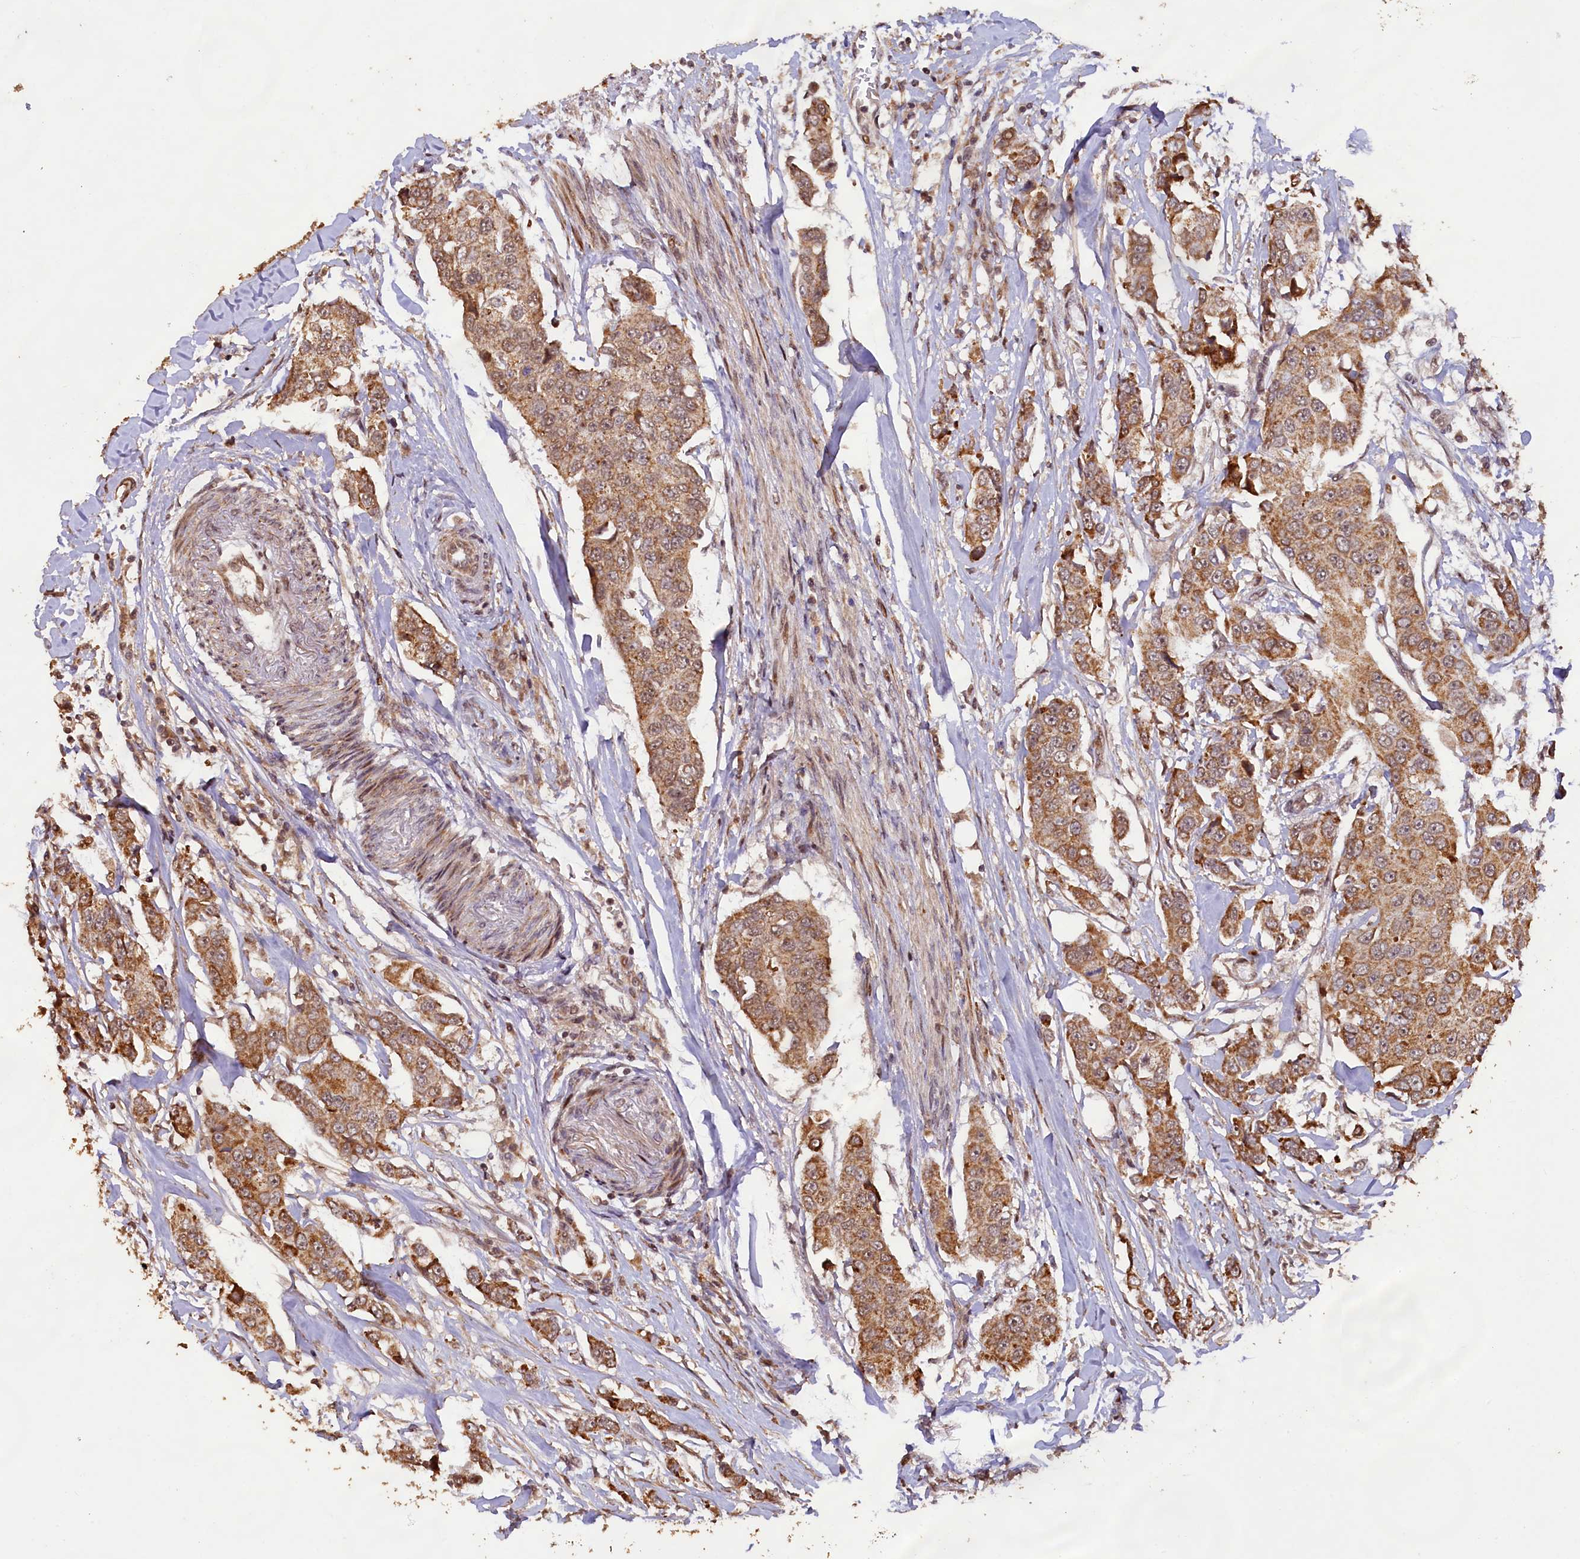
{"staining": {"intensity": "moderate", "quantity": ">75%", "location": "cytoplasmic/membranous,nuclear"}, "tissue": "breast cancer", "cell_type": "Tumor cells", "image_type": "cancer", "snomed": [{"axis": "morphology", "description": "Duct carcinoma"}, {"axis": "topography", "description": "Breast"}], "caption": "Brown immunohistochemical staining in human invasive ductal carcinoma (breast) exhibits moderate cytoplasmic/membranous and nuclear staining in approximately >75% of tumor cells. (IHC, brightfield microscopy, high magnification).", "gene": "SHPRH", "patient": {"sex": "female", "age": 80}}